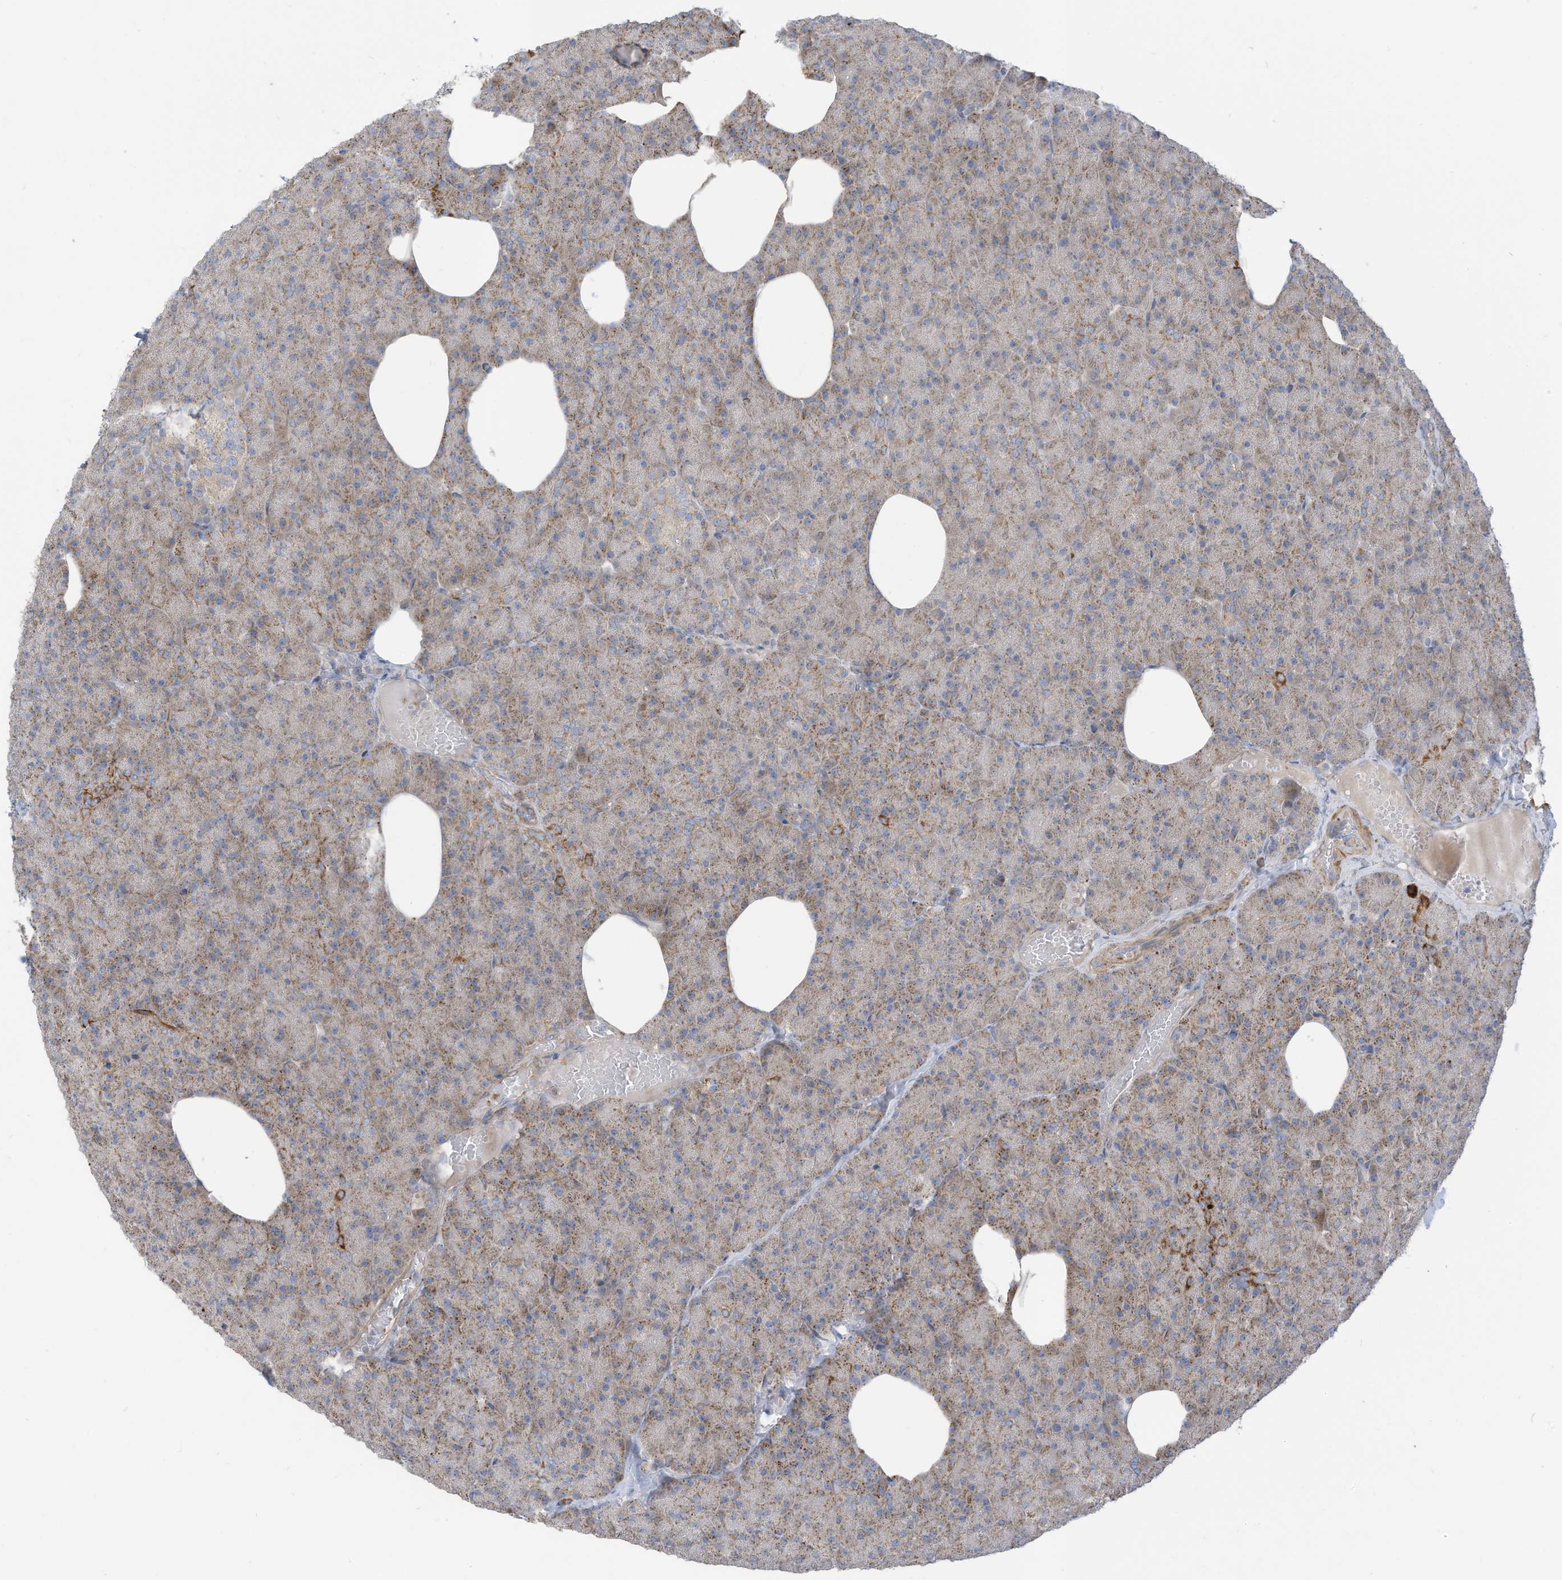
{"staining": {"intensity": "moderate", "quantity": "25%-75%", "location": "cytoplasmic/membranous"}, "tissue": "pancreas", "cell_type": "Exocrine glandular cells", "image_type": "normal", "snomed": [{"axis": "morphology", "description": "Normal tissue, NOS"}, {"axis": "morphology", "description": "Carcinoid, malignant, NOS"}, {"axis": "topography", "description": "Pancreas"}], "caption": "An immunohistochemistry (IHC) micrograph of normal tissue is shown. Protein staining in brown labels moderate cytoplasmic/membranous positivity in pancreas within exocrine glandular cells.", "gene": "GTPBP2", "patient": {"sex": "female", "age": 35}}